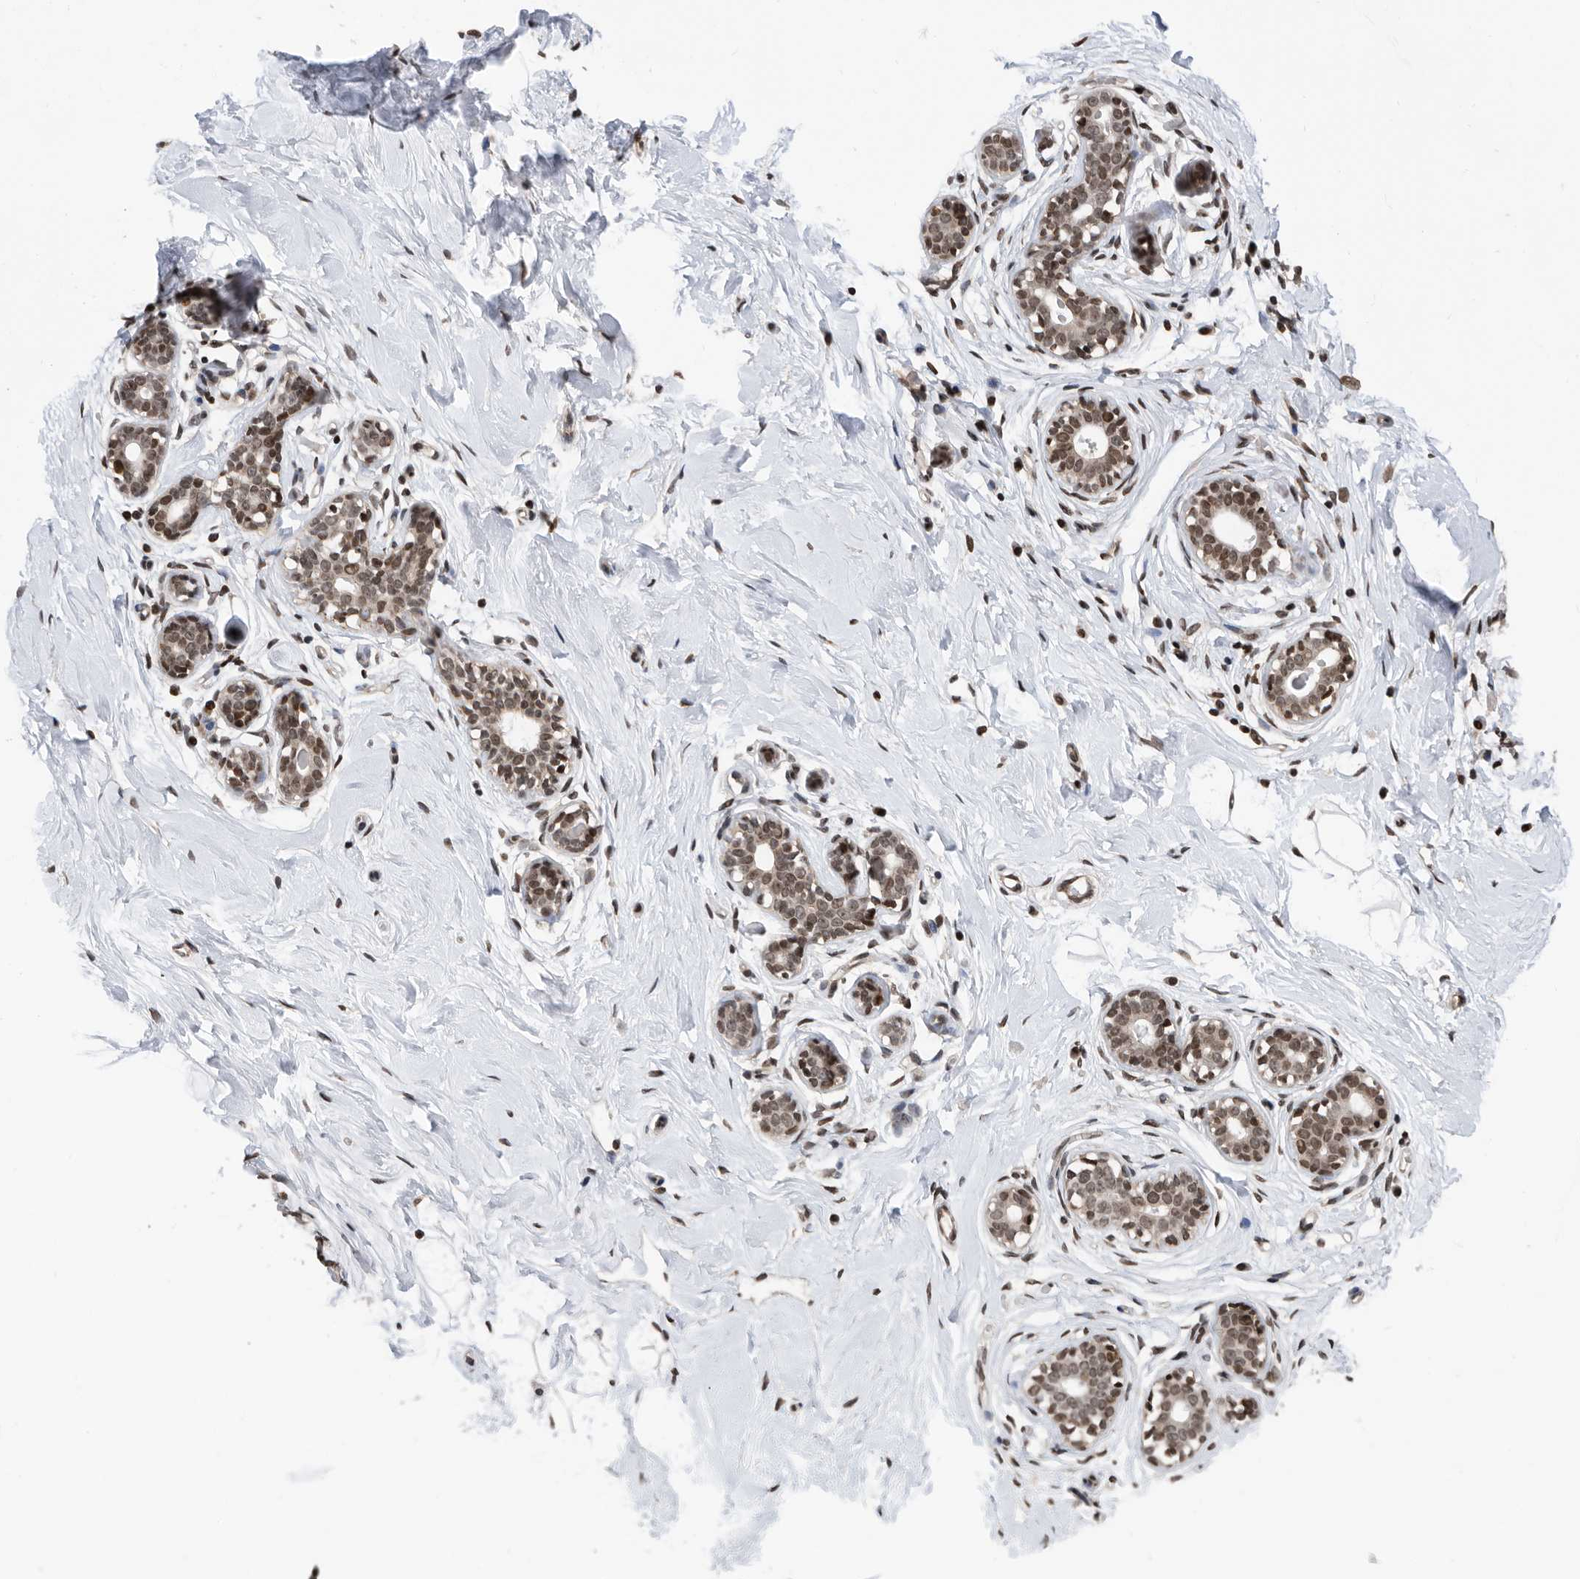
{"staining": {"intensity": "moderate", "quantity": ">75%", "location": "nuclear"}, "tissue": "breast", "cell_type": "Adipocytes", "image_type": "normal", "snomed": [{"axis": "morphology", "description": "Normal tissue, NOS"}, {"axis": "morphology", "description": "Adenoma, NOS"}, {"axis": "topography", "description": "Breast"}], "caption": "DAB immunohistochemical staining of normal human breast reveals moderate nuclear protein staining in about >75% of adipocytes. The staining is performed using DAB brown chromogen to label protein expression. The nuclei are counter-stained blue using hematoxylin.", "gene": "SNRNP48", "patient": {"sex": "female", "age": 23}}